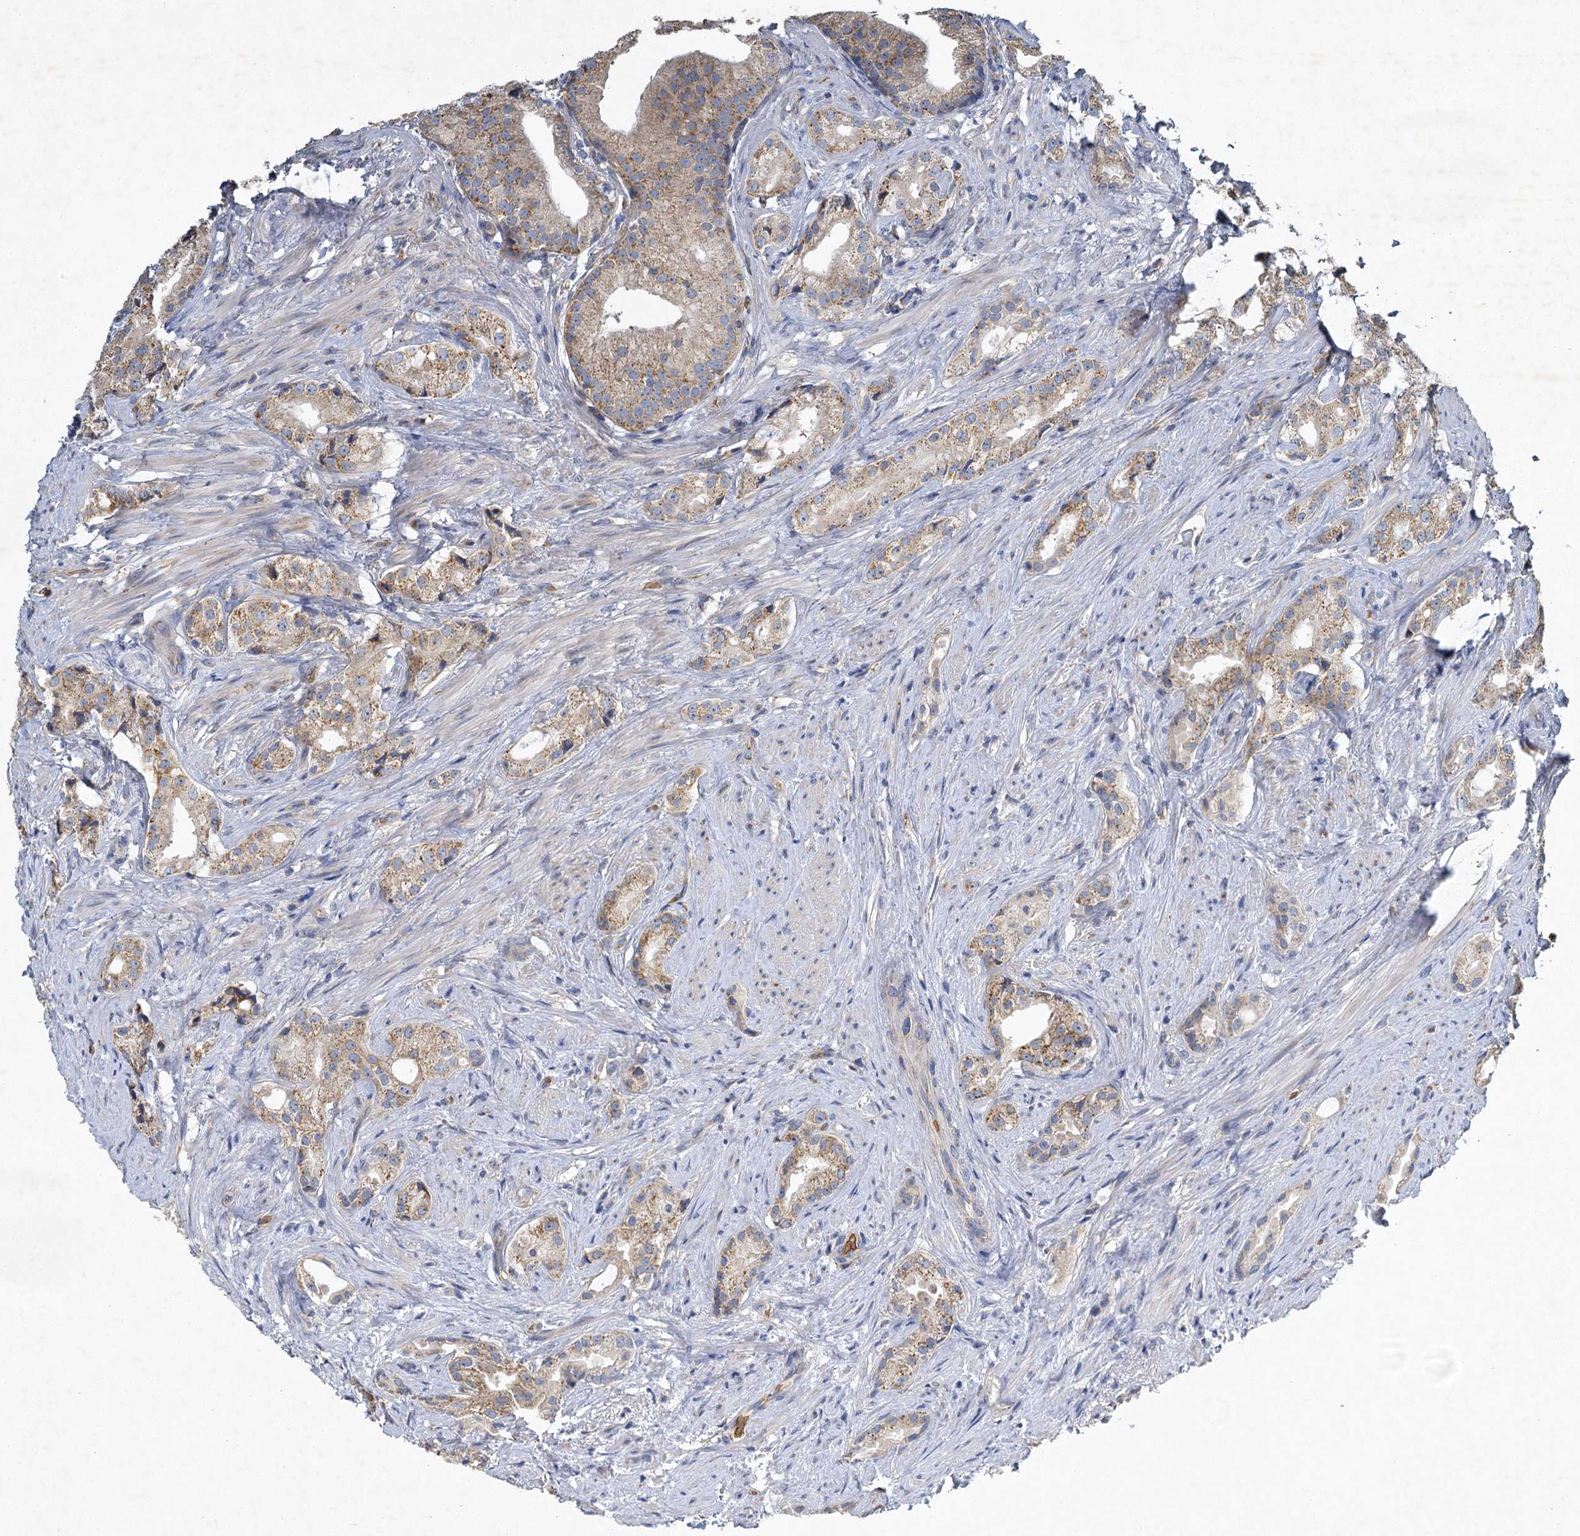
{"staining": {"intensity": "moderate", "quantity": "25%-75%", "location": "cytoplasmic/membranous"}, "tissue": "prostate cancer", "cell_type": "Tumor cells", "image_type": "cancer", "snomed": [{"axis": "morphology", "description": "Adenocarcinoma, Low grade"}, {"axis": "topography", "description": "Prostate"}], "caption": "Moderate cytoplasmic/membranous protein expression is seen in about 25%-75% of tumor cells in prostate cancer (adenocarcinoma (low-grade)). (DAB = brown stain, brightfield microscopy at high magnification).", "gene": "BCS1L", "patient": {"sex": "male", "age": 71}}